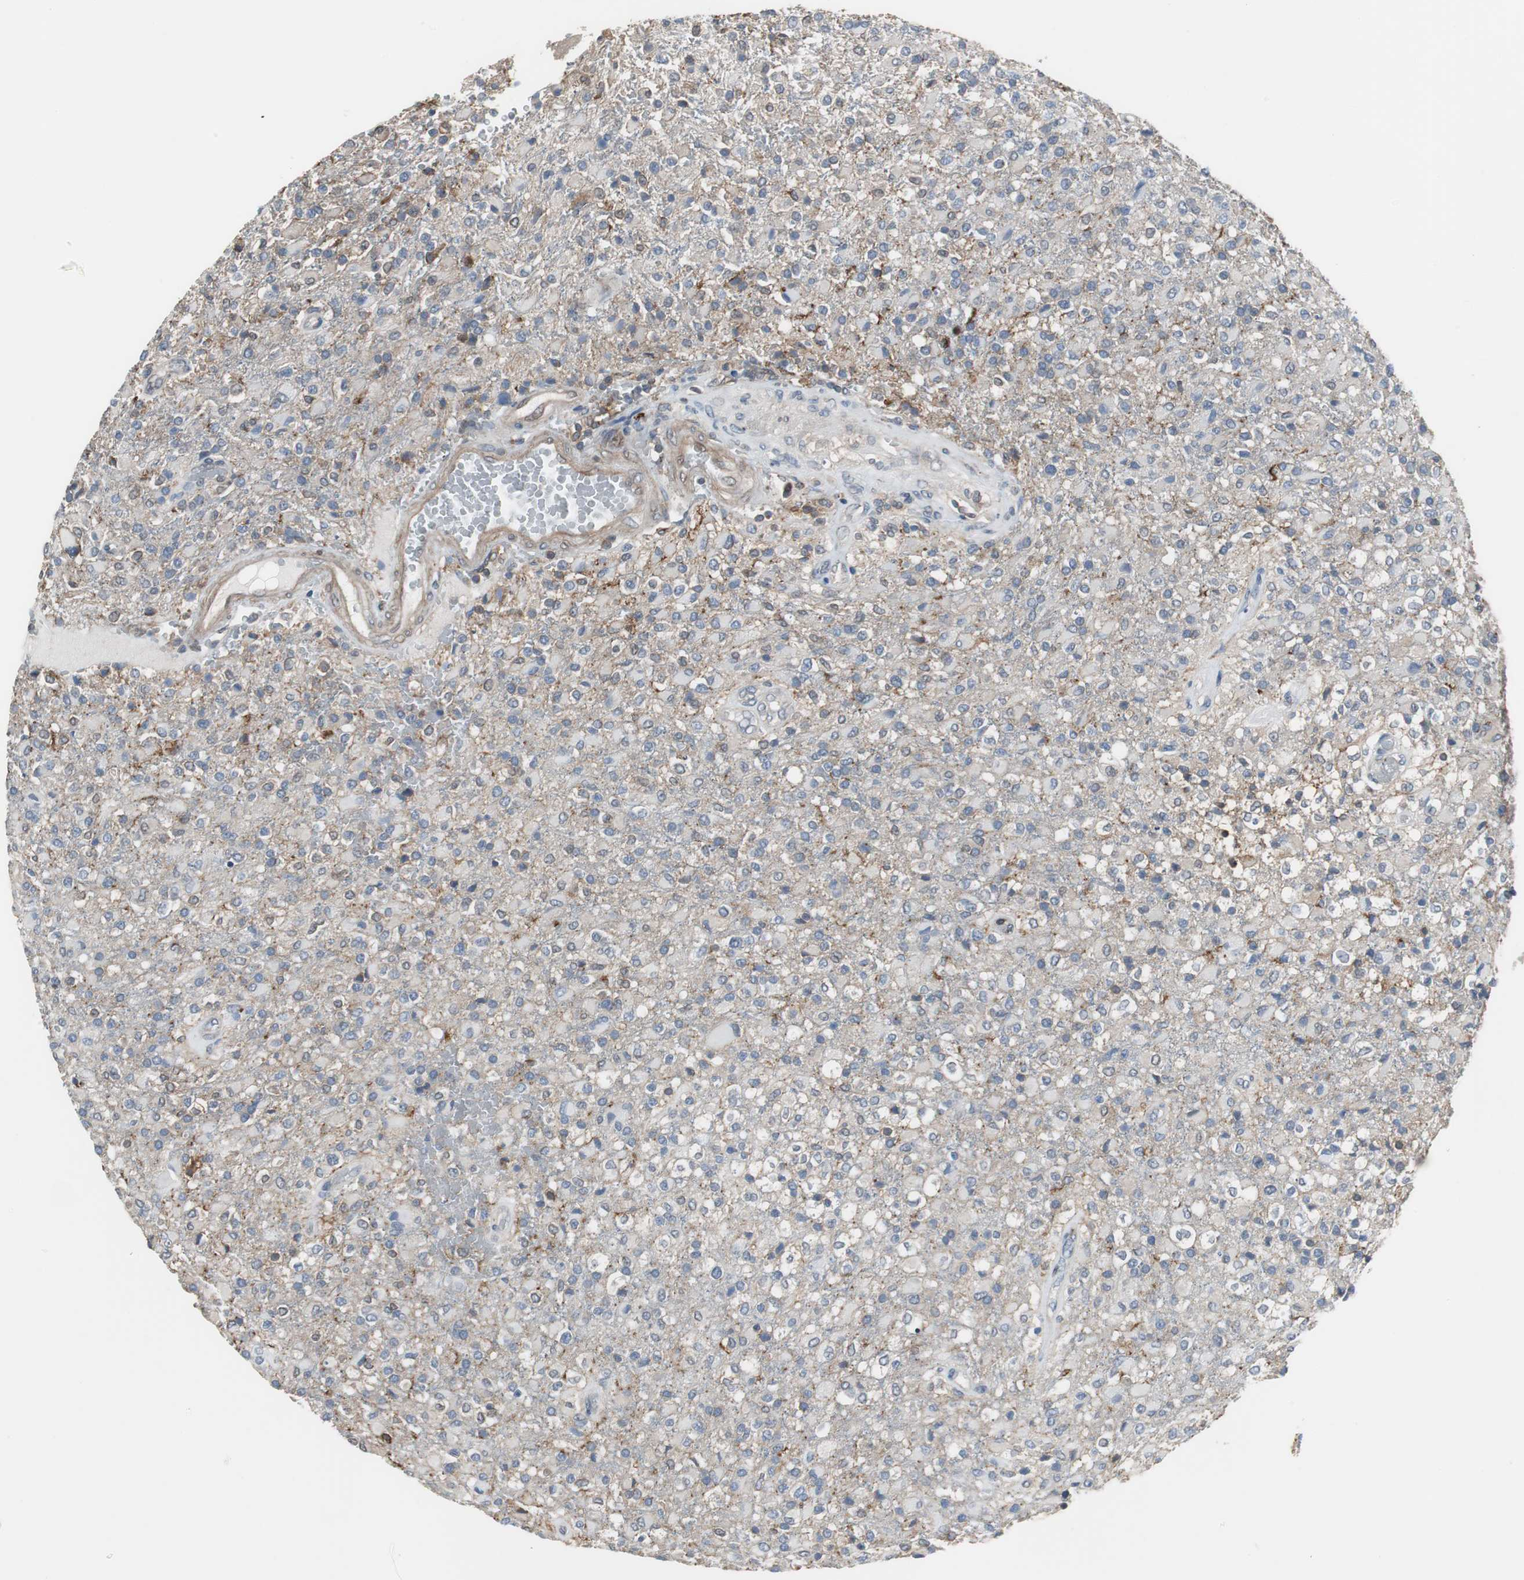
{"staining": {"intensity": "weak", "quantity": "<25%", "location": "cytoplasmic/membranous"}, "tissue": "glioma", "cell_type": "Tumor cells", "image_type": "cancer", "snomed": [{"axis": "morphology", "description": "Glioma, malignant, High grade"}, {"axis": "topography", "description": "Brain"}], "caption": "Protein analysis of malignant glioma (high-grade) shows no significant positivity in tumor cells.", "gene": "ANXA4", "patient": {"sex": "male", "age": 71}}